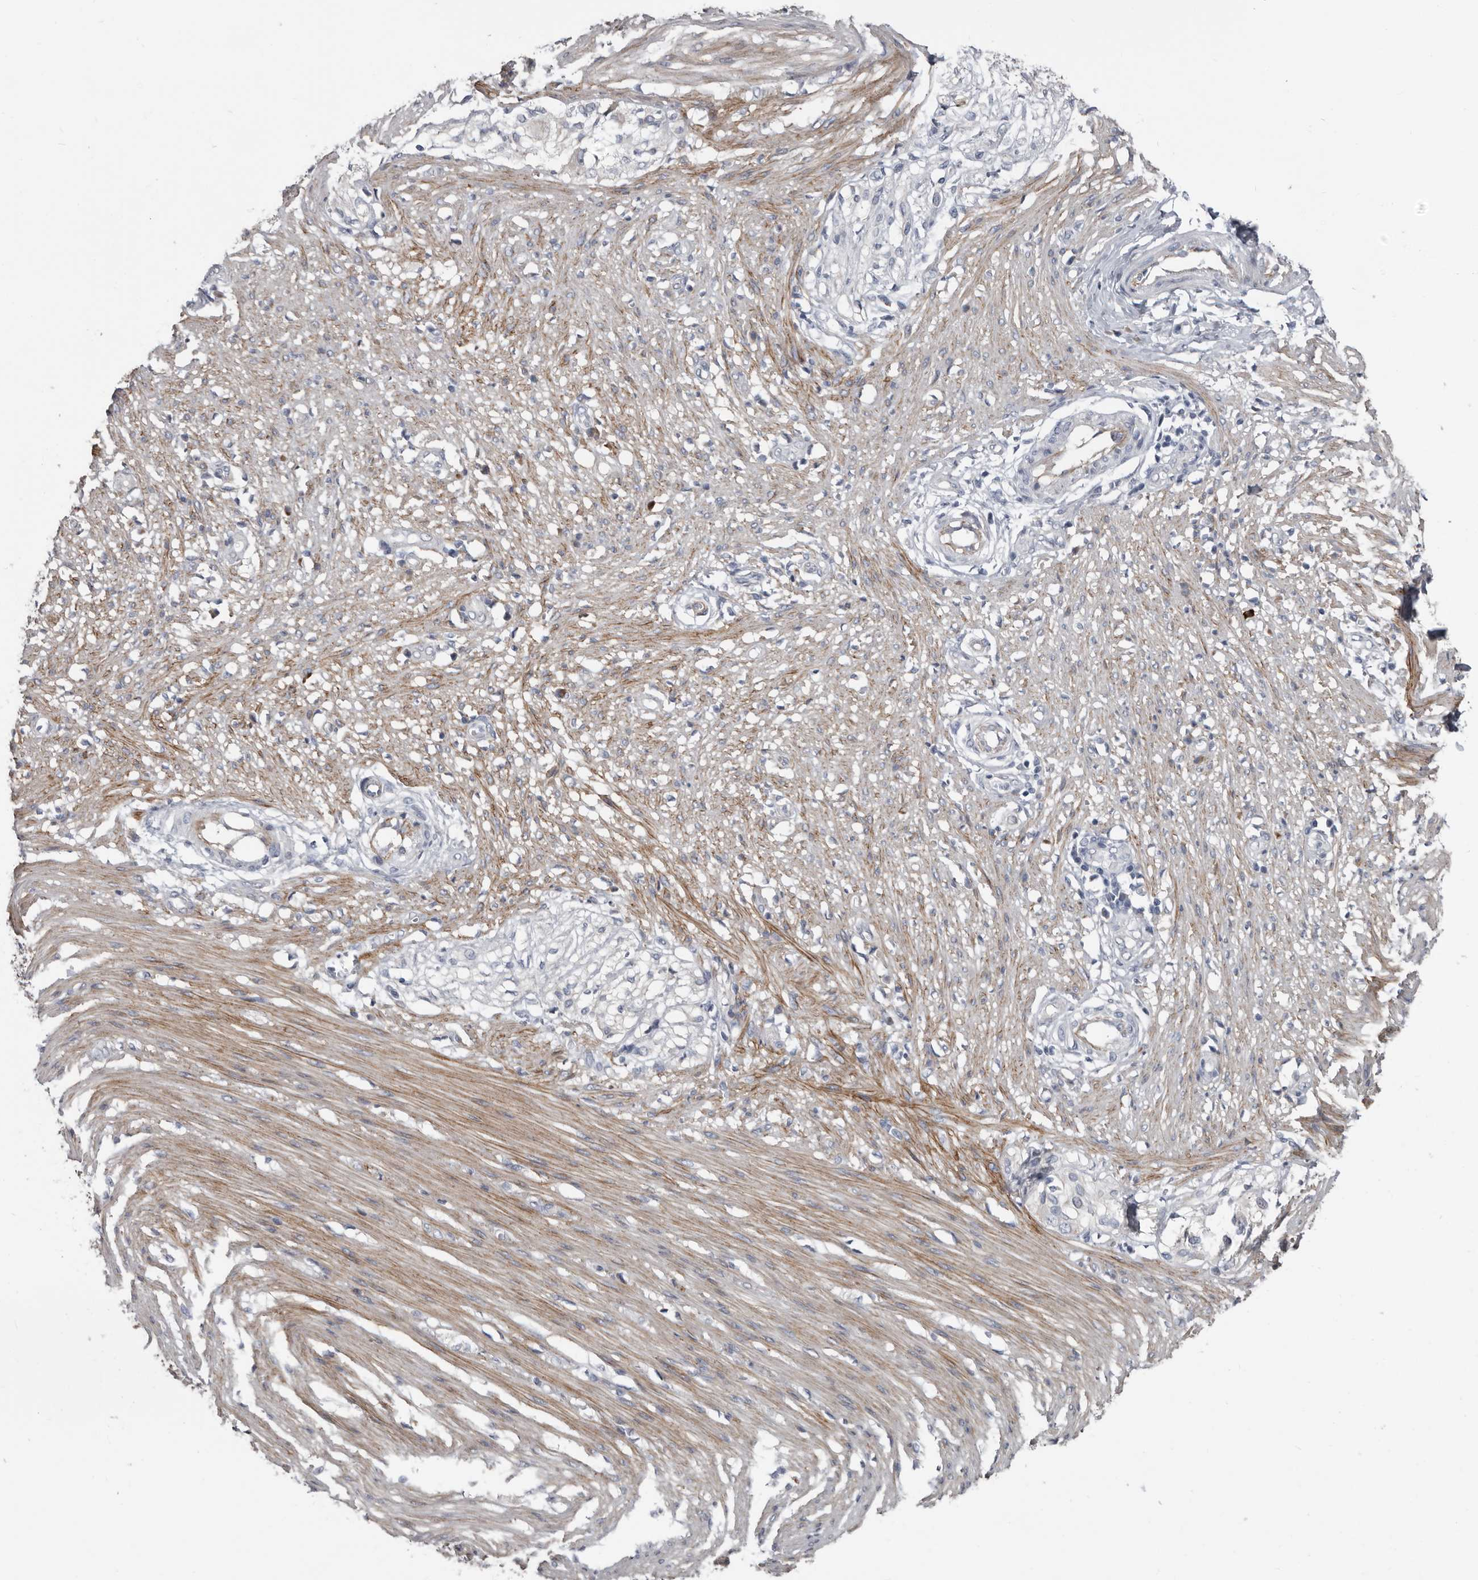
{"staining": {"intensity": "moderate", "quantity": ">75%", "location": "cytoplasmic/membranous"}, "tissue": "smooth muscle", "cell_type": "Smooth muscle cells", "image_type": "normal", "snomed": [{"axis": "morphology", "description": "Normal tissue, NOS"}, {"axis": "morphology", "description": "Adenocarcinoma, NOS"}, {"axis": "topography", "description": "Colon"}, {"axis": "topography", "description": "Peripheral nerve tissue"}], "caption": "IHC staining of normal smooth muscle, which displays medium levels of moderate cytoplasmic/membranous staining in about >75% of smooth muscle cells indicating moderate cytoplasmic/membranous protein staining. The staining was performed using DAB (3,3'-diaminobenzidine) (brown) for protein detection and nuclei were counterstained in hematoxylin (blue).", "gene": "ZNF114", "patient": {"sex": "male", "age": 14}}